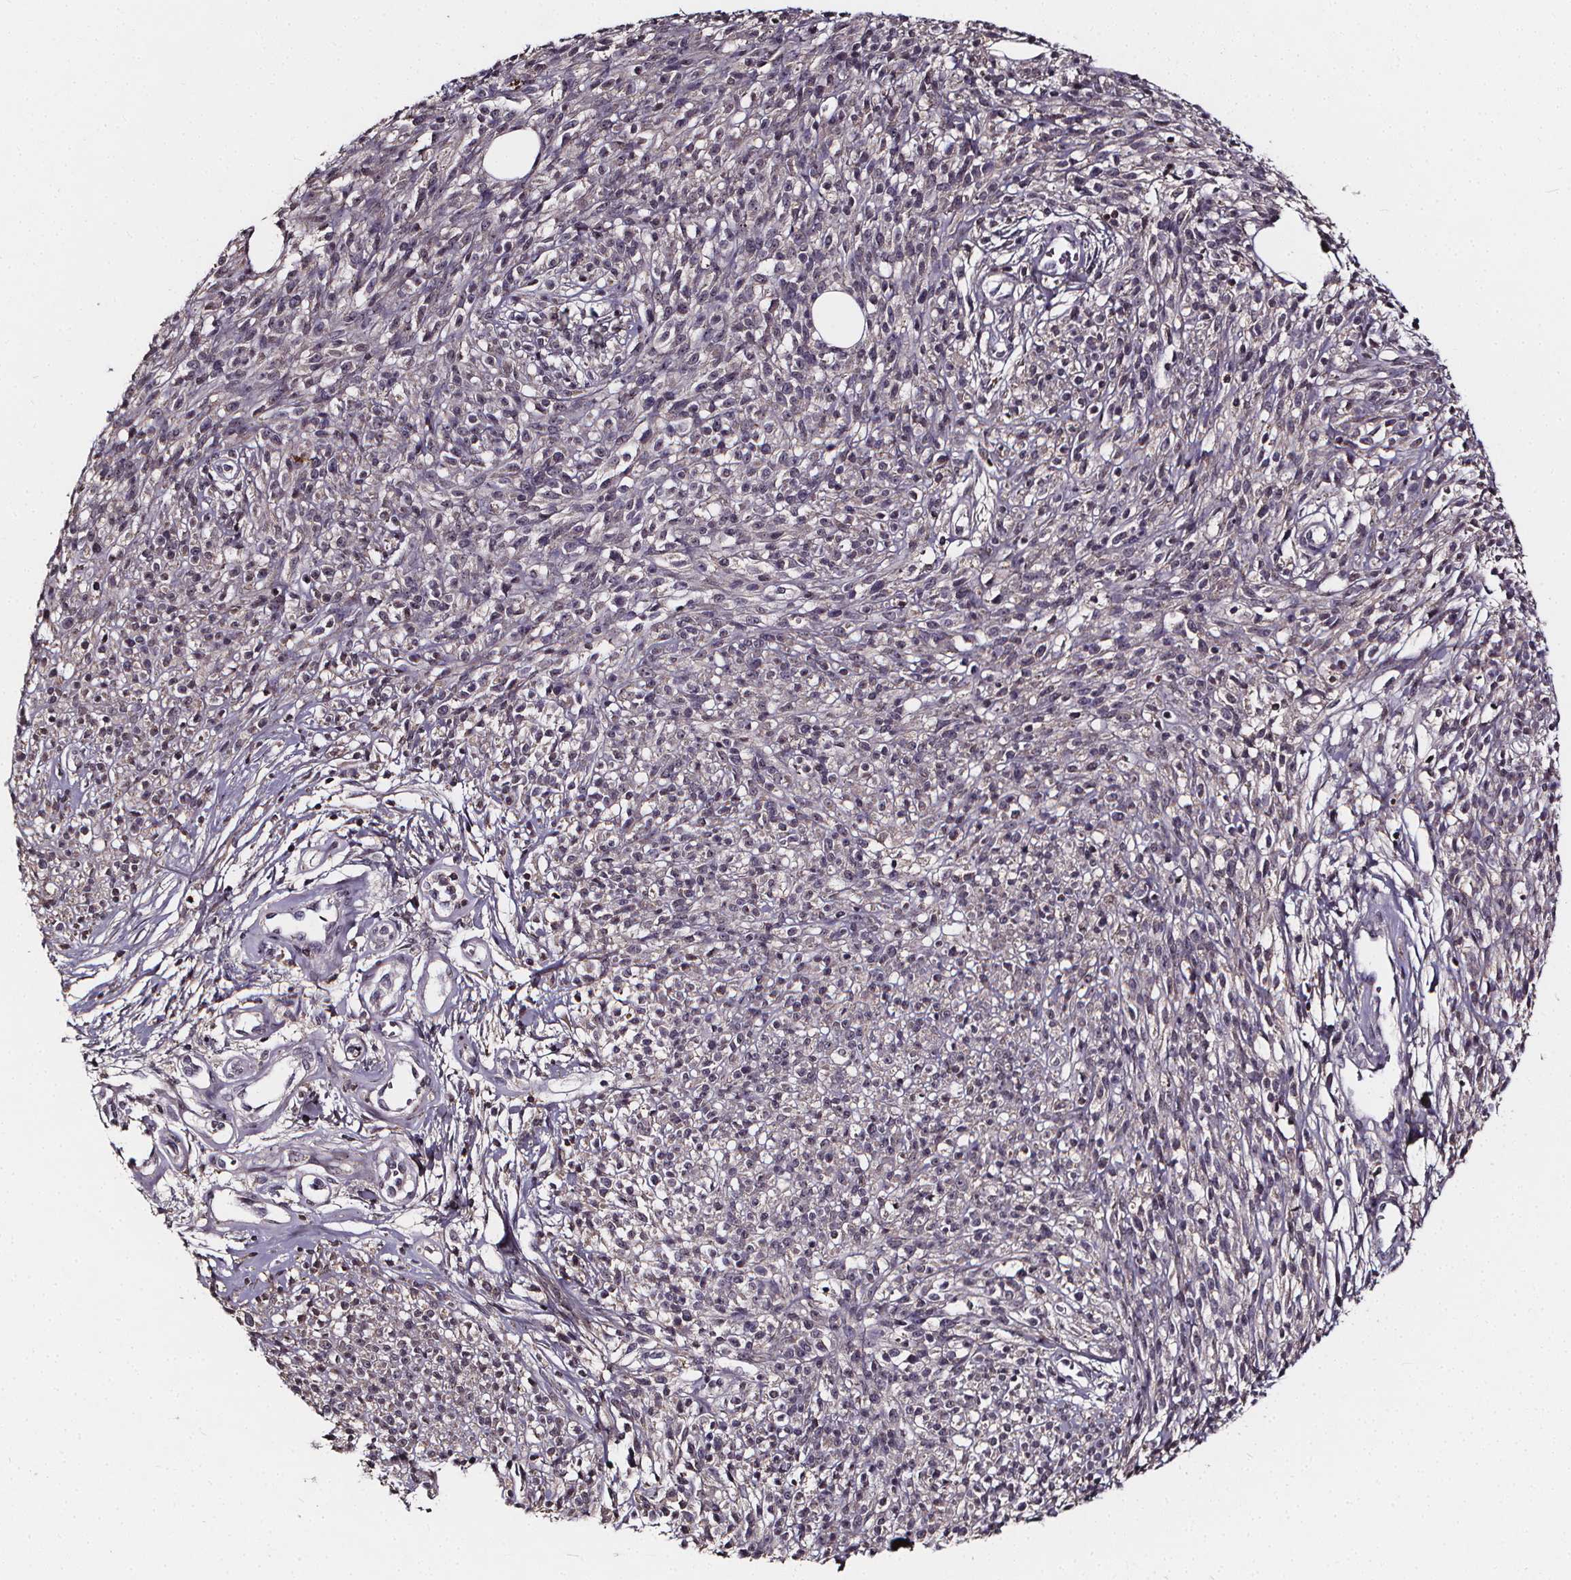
{"staining": {"intensity": "negative", "quantity": "none", "location": "none"}, "tissue": "melanoma", "cell_type": "Tumor cells", "image_type": "cancer", "snomed": [{"axis": "morphology", "description": "Malignant melanoma, NOS"}, {"axis": "topography", "description": "Skin"}, {"axis": "topography", "description": "Skin of trunk"}], "caption": "Tumor cells are negative for brown protein staining in malignant melanoma. Nuclei are stained in blue.", "gene": "SPAG8", "patient": {"sex": "male", "age": 74}}